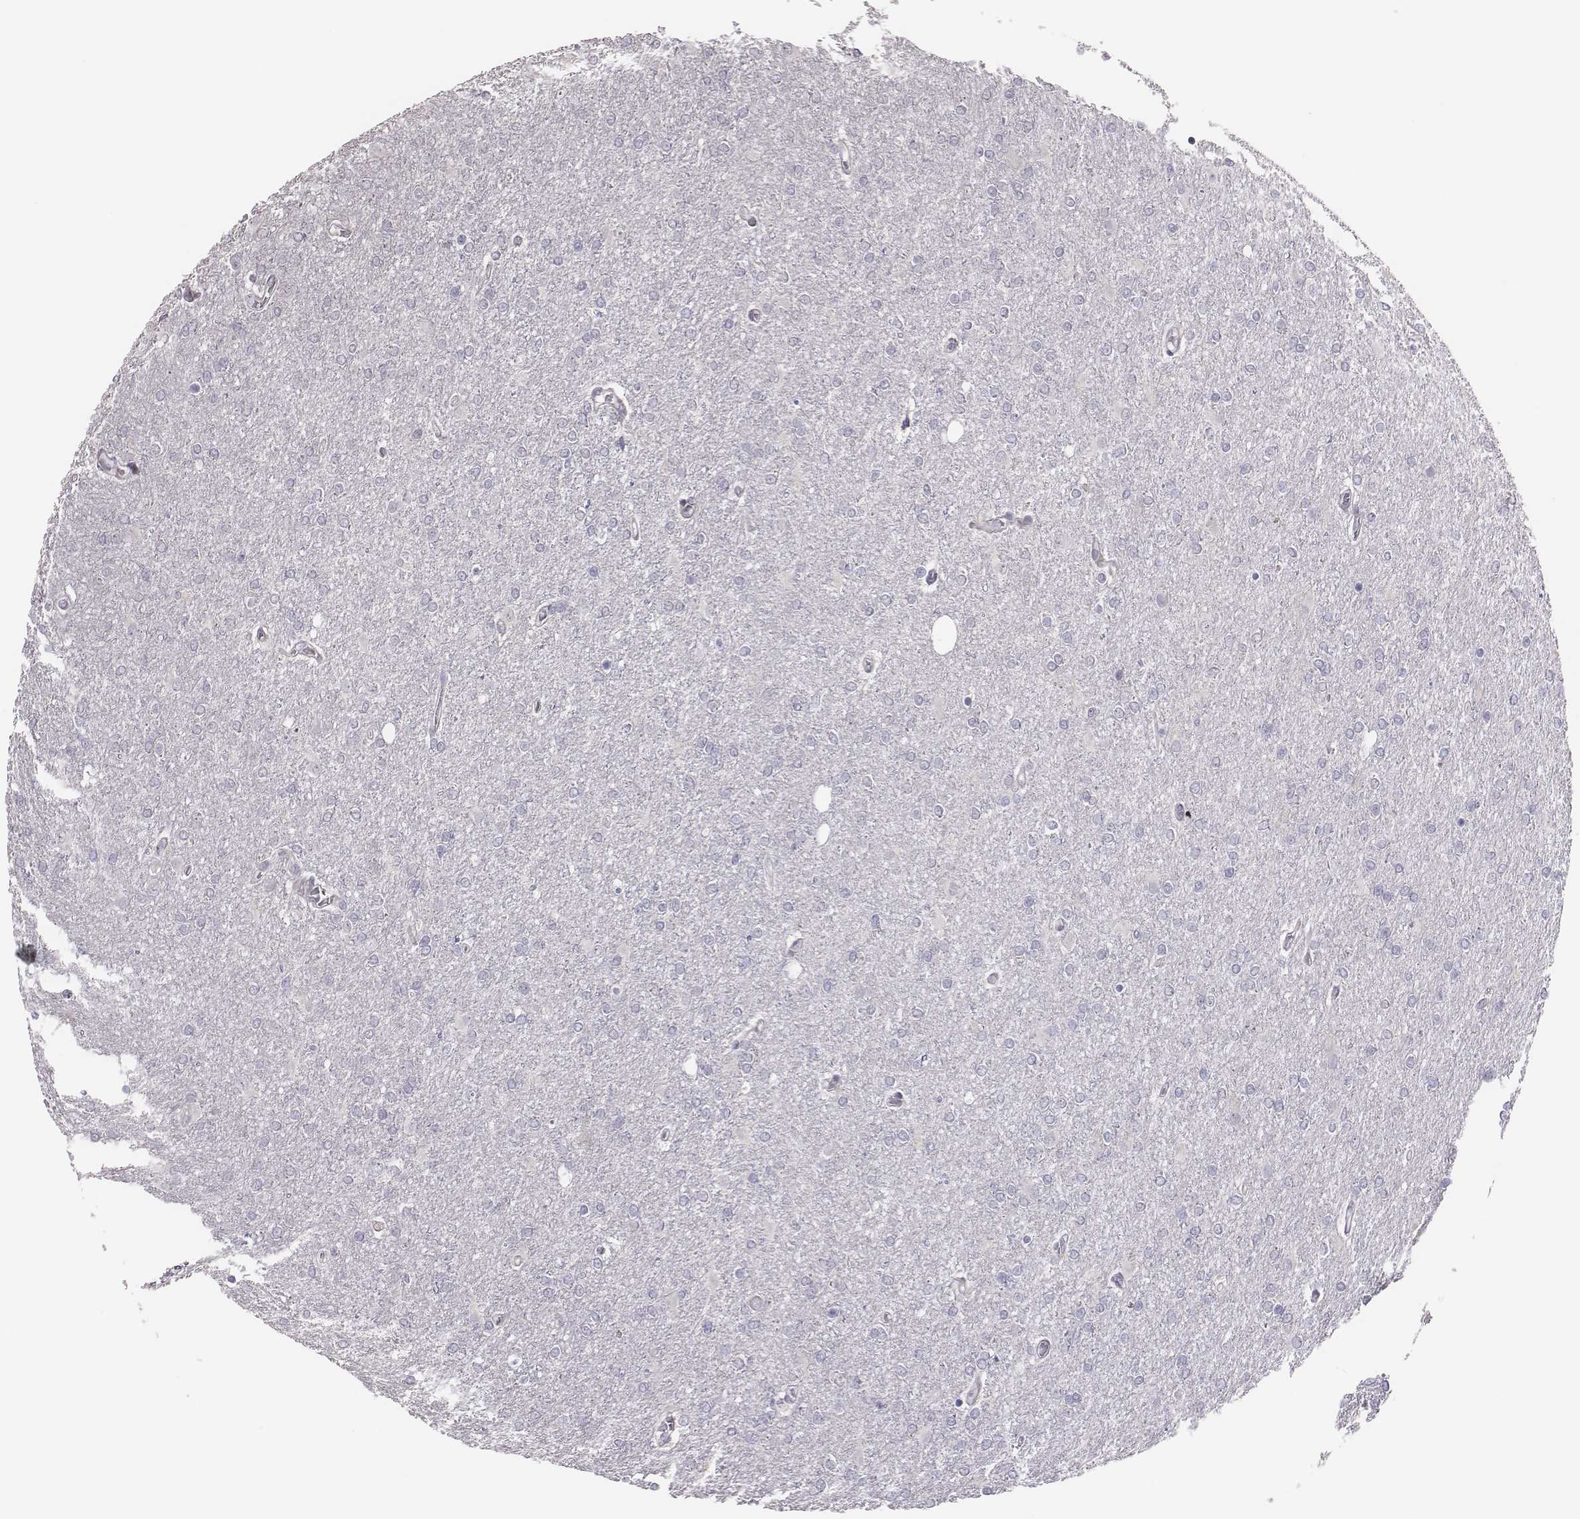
{"staining": {"intensity": "negative", "quantity": "none", "location": "none"}, "tissue": "glioma", "cell_type": "Tumor cells", "image_type": "cancer", "snomed": [{"axis": "morphology", "description": "Glioma, malignant, High grade"}, {"axis": "topography", "description": "Cerebral cortex"}], "caption": "Malignant high-grade glioma stained for a protein using immunohistochemistry displays no positivity tumor cells.", "gene": "SCML2", "patient": {"sex": "male", "age": 70}}